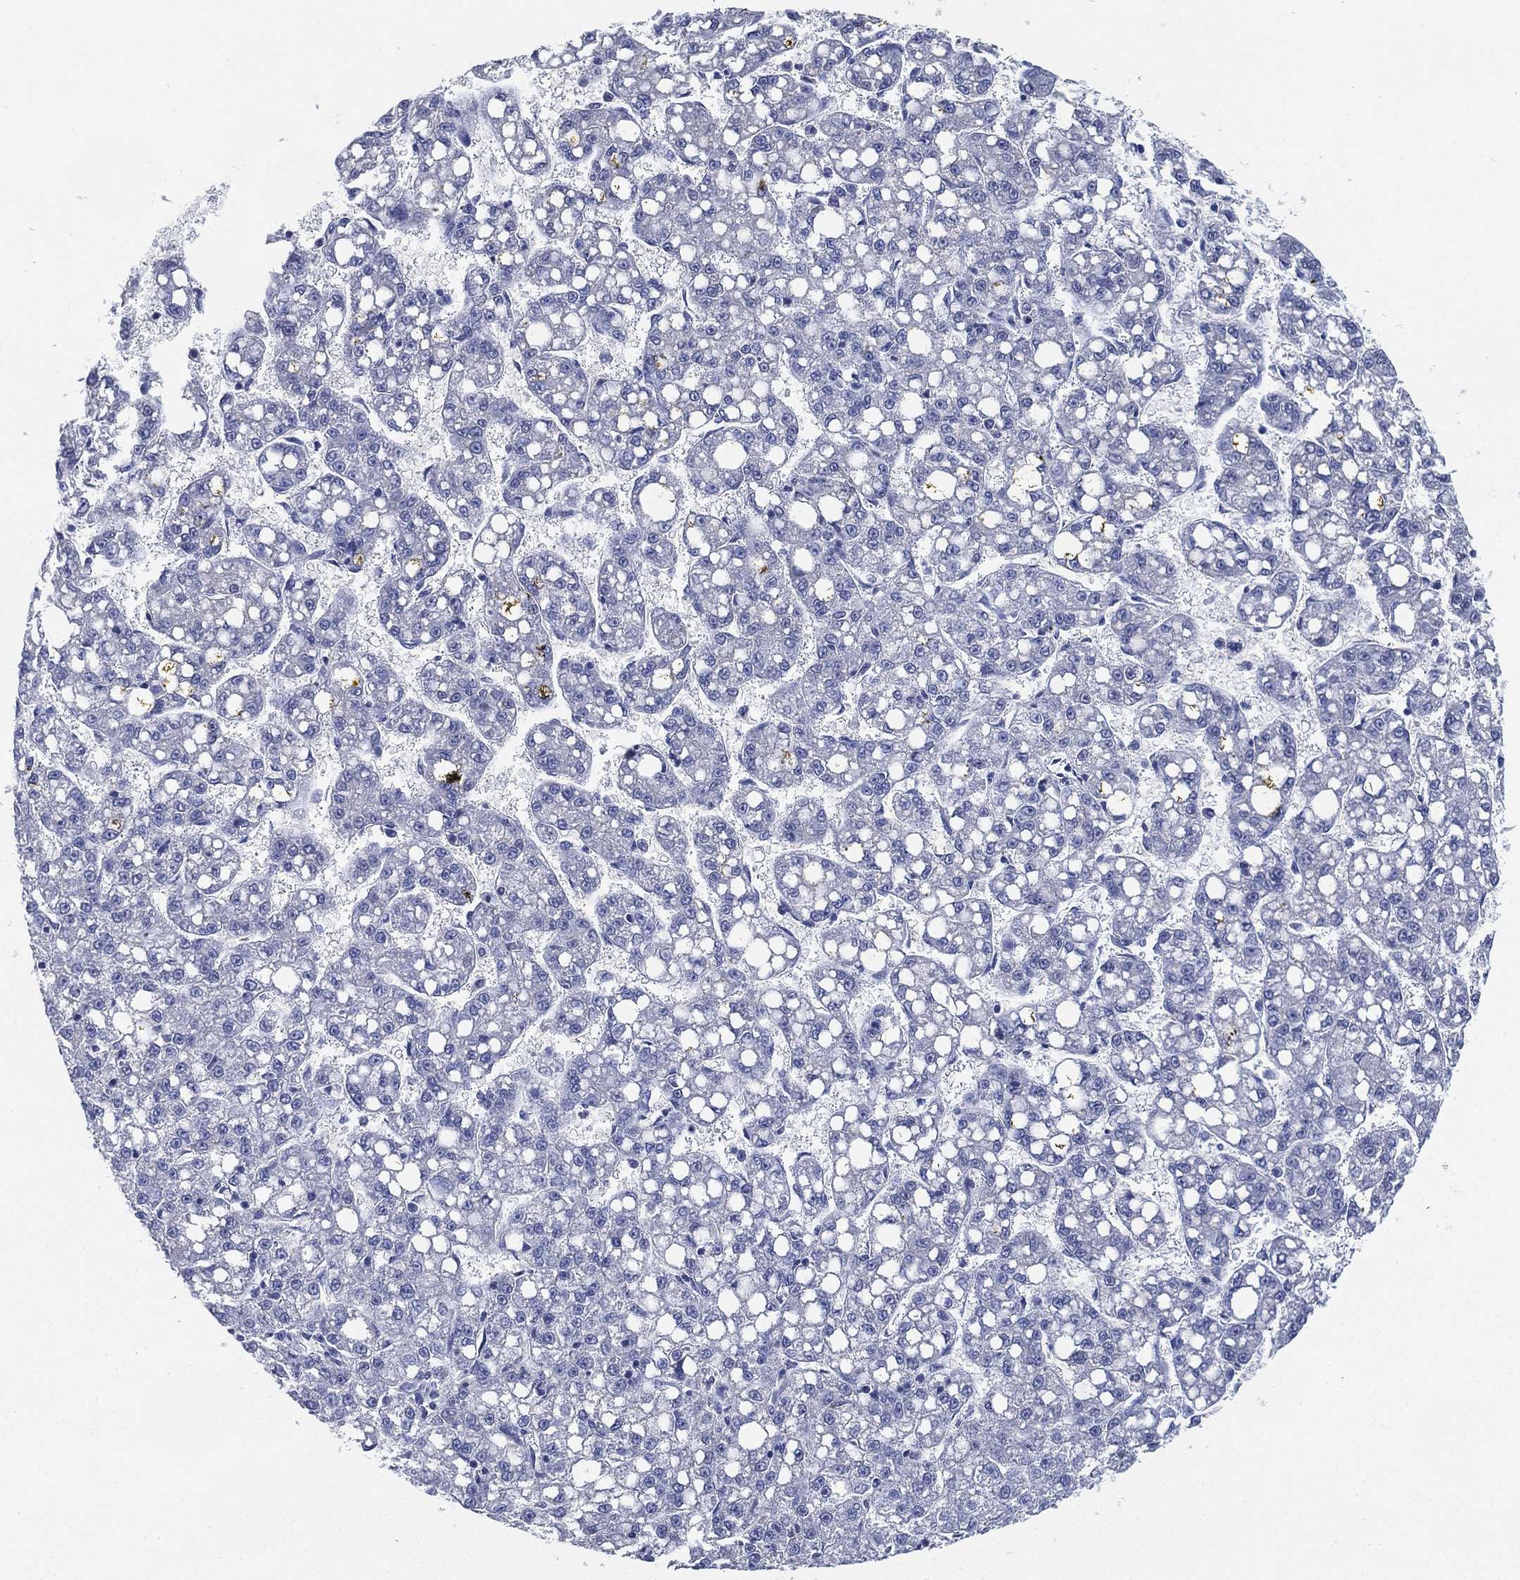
{"staining": {"intensity": "negative", "quantity": "none", "location": "none"}, "tissue": "liver cancer", "cell_type": "Tumor cells", "image_type": "cancer", "snomed": [{"axis": "morphology", "description": "Carcinoma, Hepatocellular, NOS"}, {"axis": "topography", "description": "Liver"}], "caption": "IHC histopathology image of neoplastic tissue: human liver cancer stained with DAB (3,3'-diaminobenzidine) demonstrates no significant protein staining in tumor cells.", "gene": "IYD", "patient": {"sex": "female", "age": 65}}